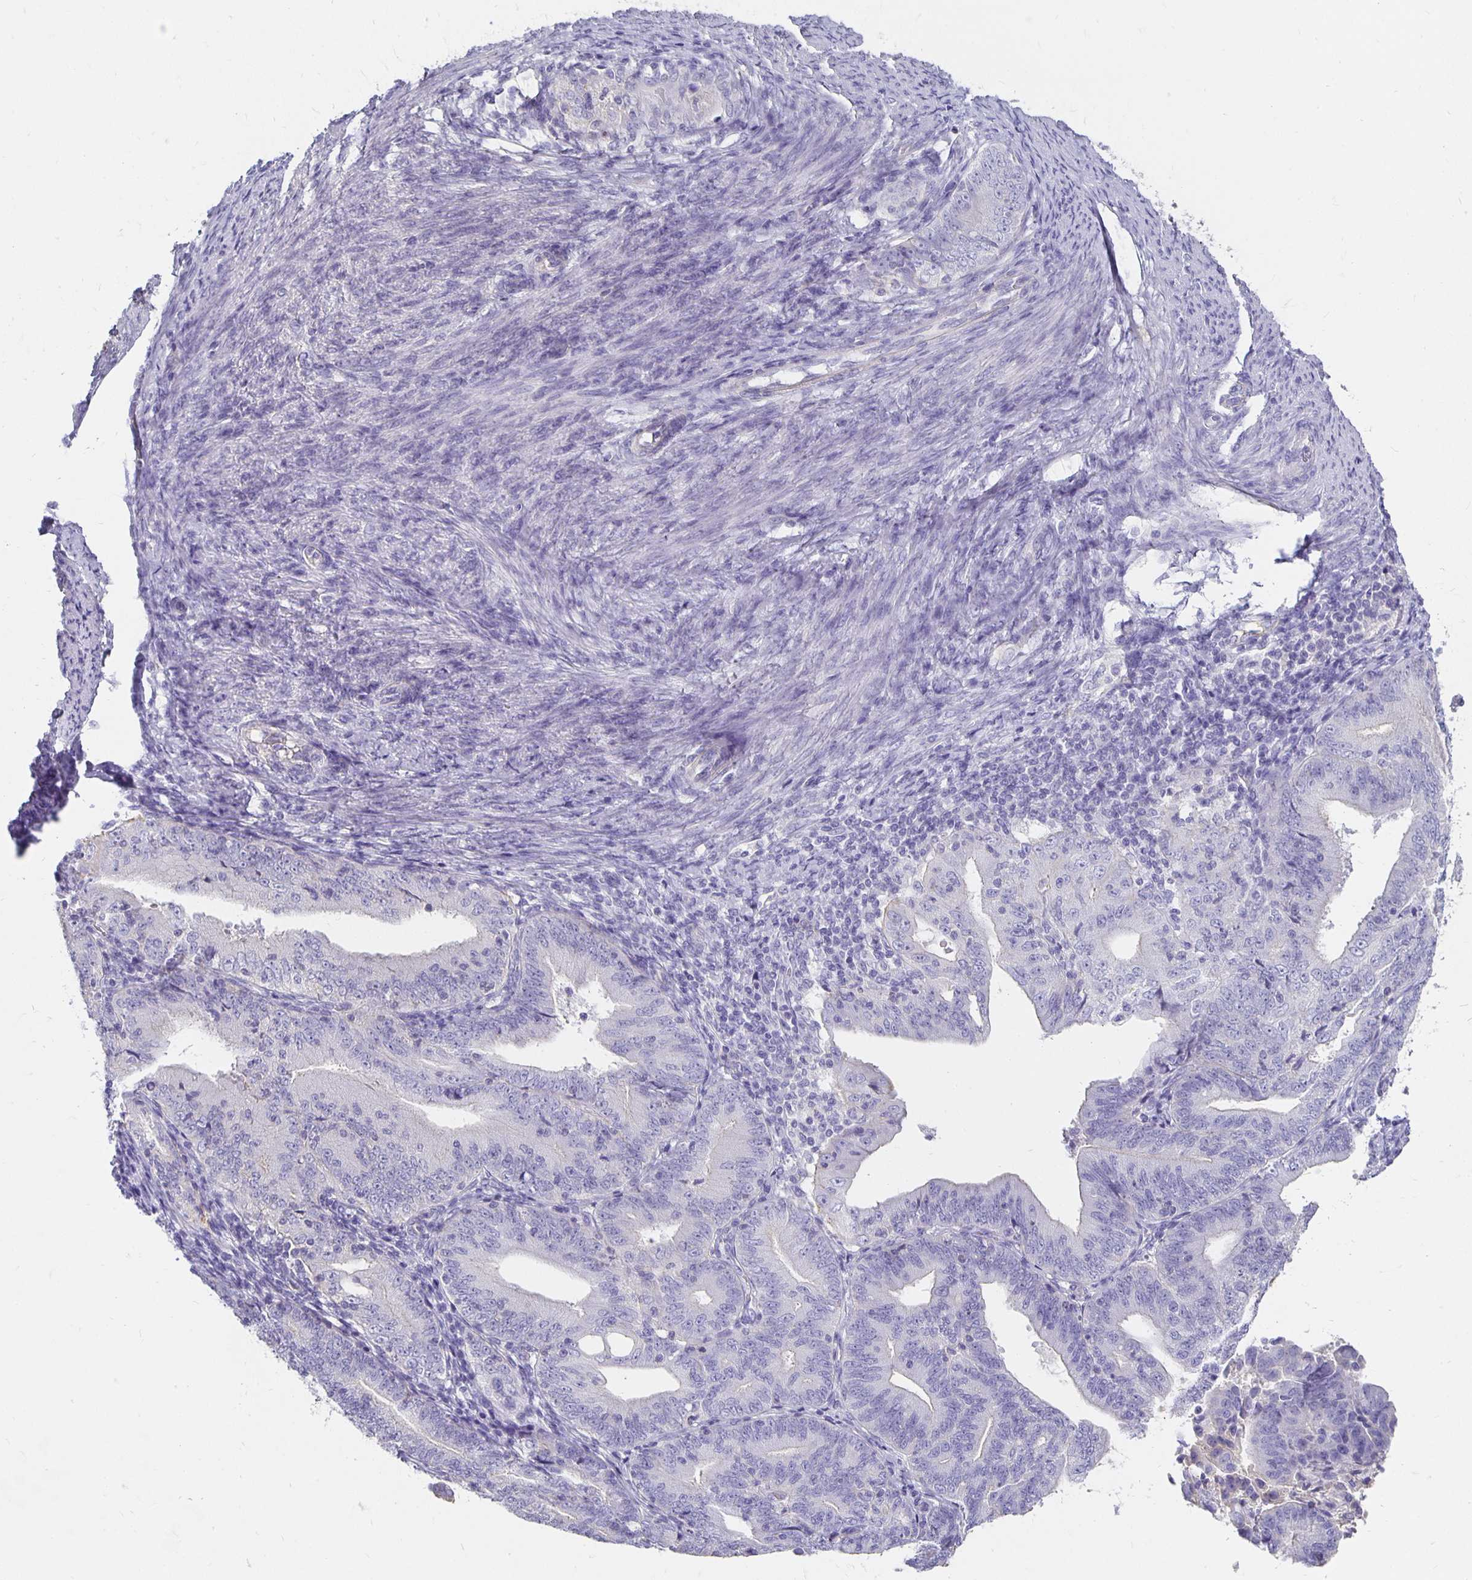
{"staining": {"intensity": "negative", "quantity": "none", "location": "none"}, "tissue": "endometrial cancer", "cell_type": "Tumor cells", "image_type": "cancer", "snomed": [{"axis": "morphology", "description": "Adenocarcinoma, NOS"}, {"axis": "topography", "description": "Endometrium"}], "caption": "DAB (3,3'-diaminobenzidine) immunohistochemical staining of human endometrial adenocarcinoma reveals no significant expression in tumor cells. The staining was performed using DAB (3,3'-diaminobenzidine) to visualize the protein expression in brown, while the nuclei were stained in blue with hematoxylin (Magnification: 20x).", "gene": "APOB", "patient": {"sex": "female", "age": 70}}